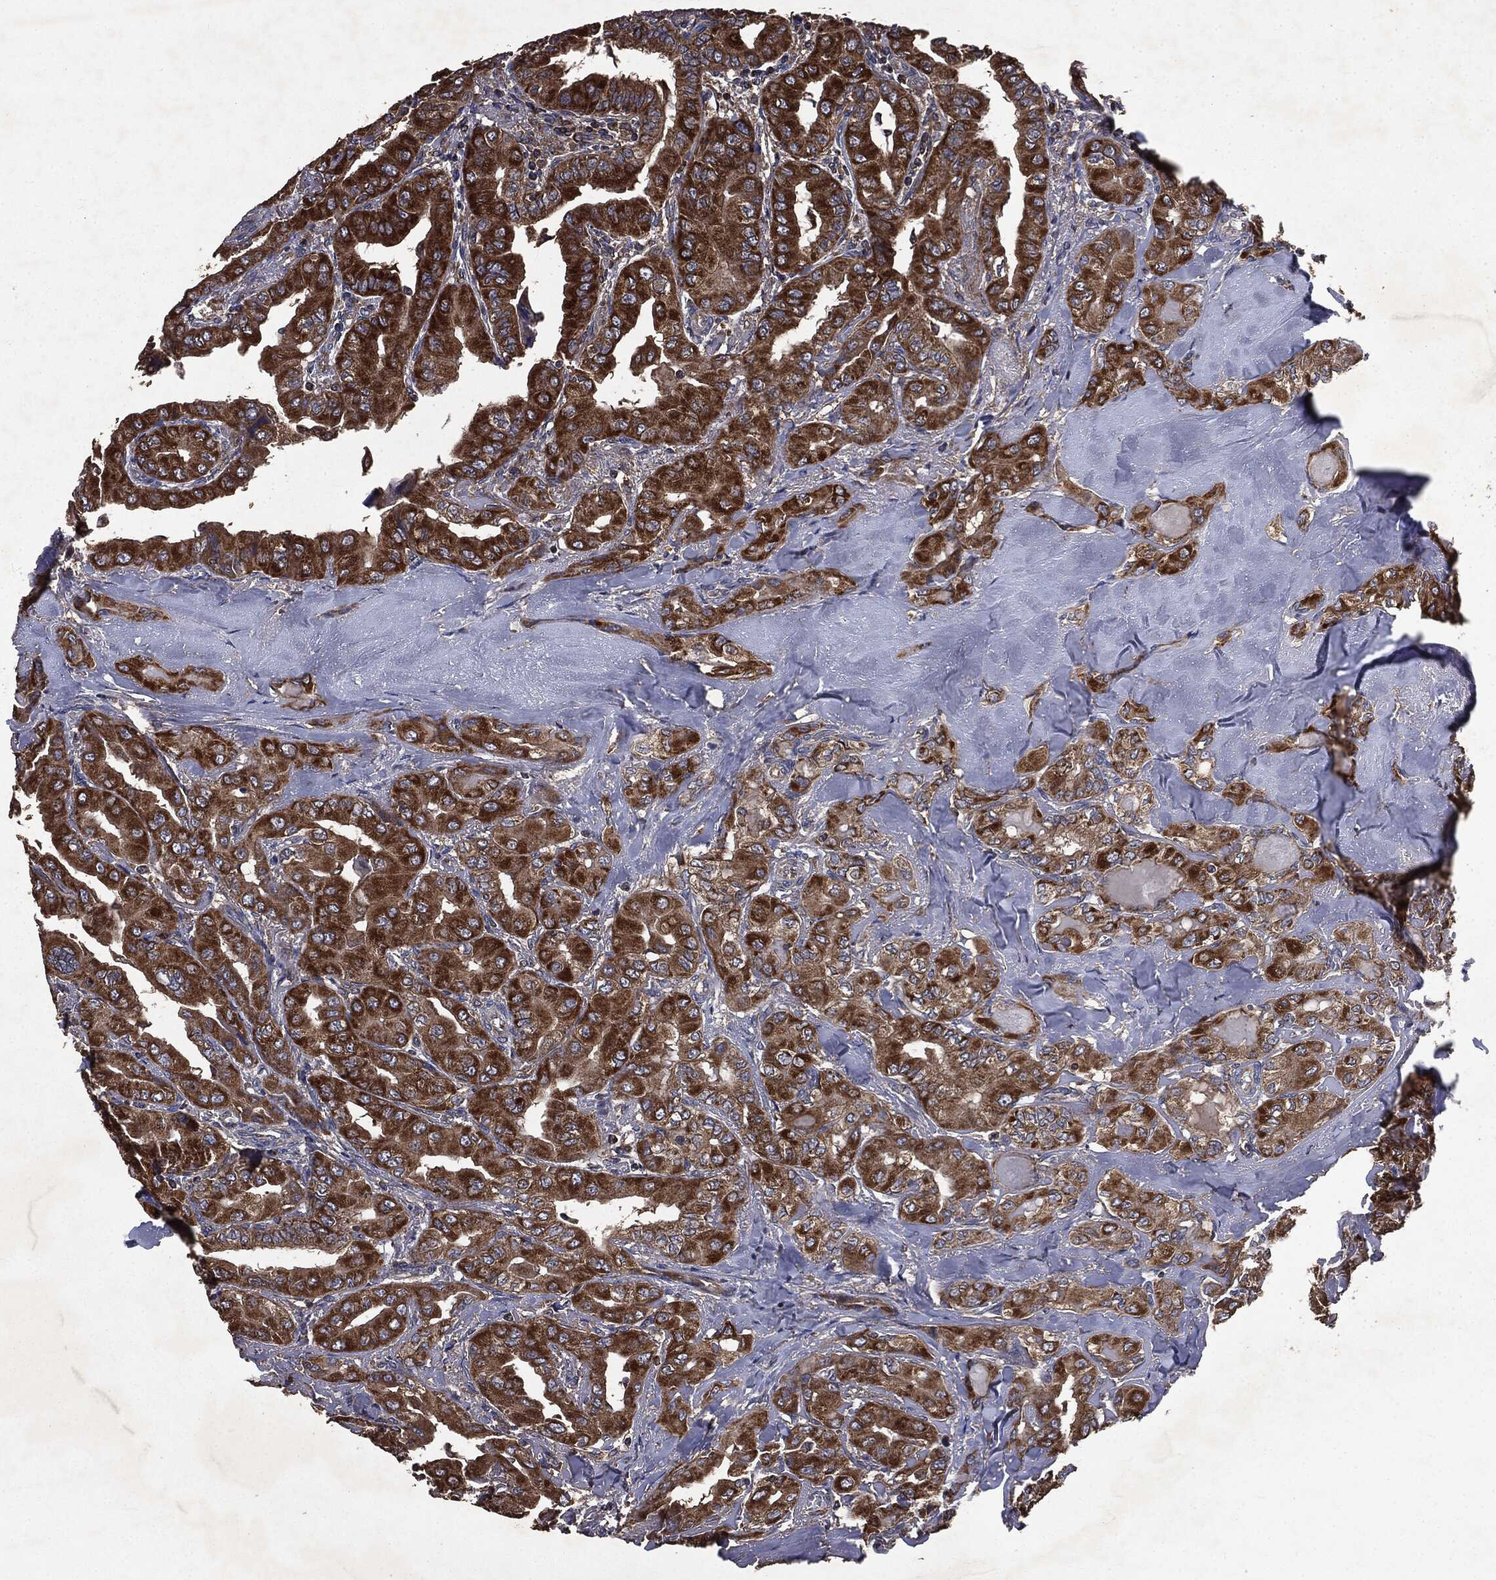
{"staining": {"intensity": "strong", "quantity": ">75%", "location": "cytoplasmic/membranous"}, "tissue": "thyroid cancer", "cell_type": "Tumor cells", "image_type": "cancer", "snomed": [{"axis": "morphology", "description": "Normal tissue, NOS"}, {"axis": "morphology", "description": "Papillary adenocarcinoma, NOS"}, {"axis": "topography", "description": "Thyroid gland"}], "caption": "IHC of papillary adenocarcinoma (thyroid) shows high levels of strong cytoplasmic/membranous expression in about >75% of tumor cells.", "gene": "MAPK6", "patient": {"sex": "female", "age": 66}}